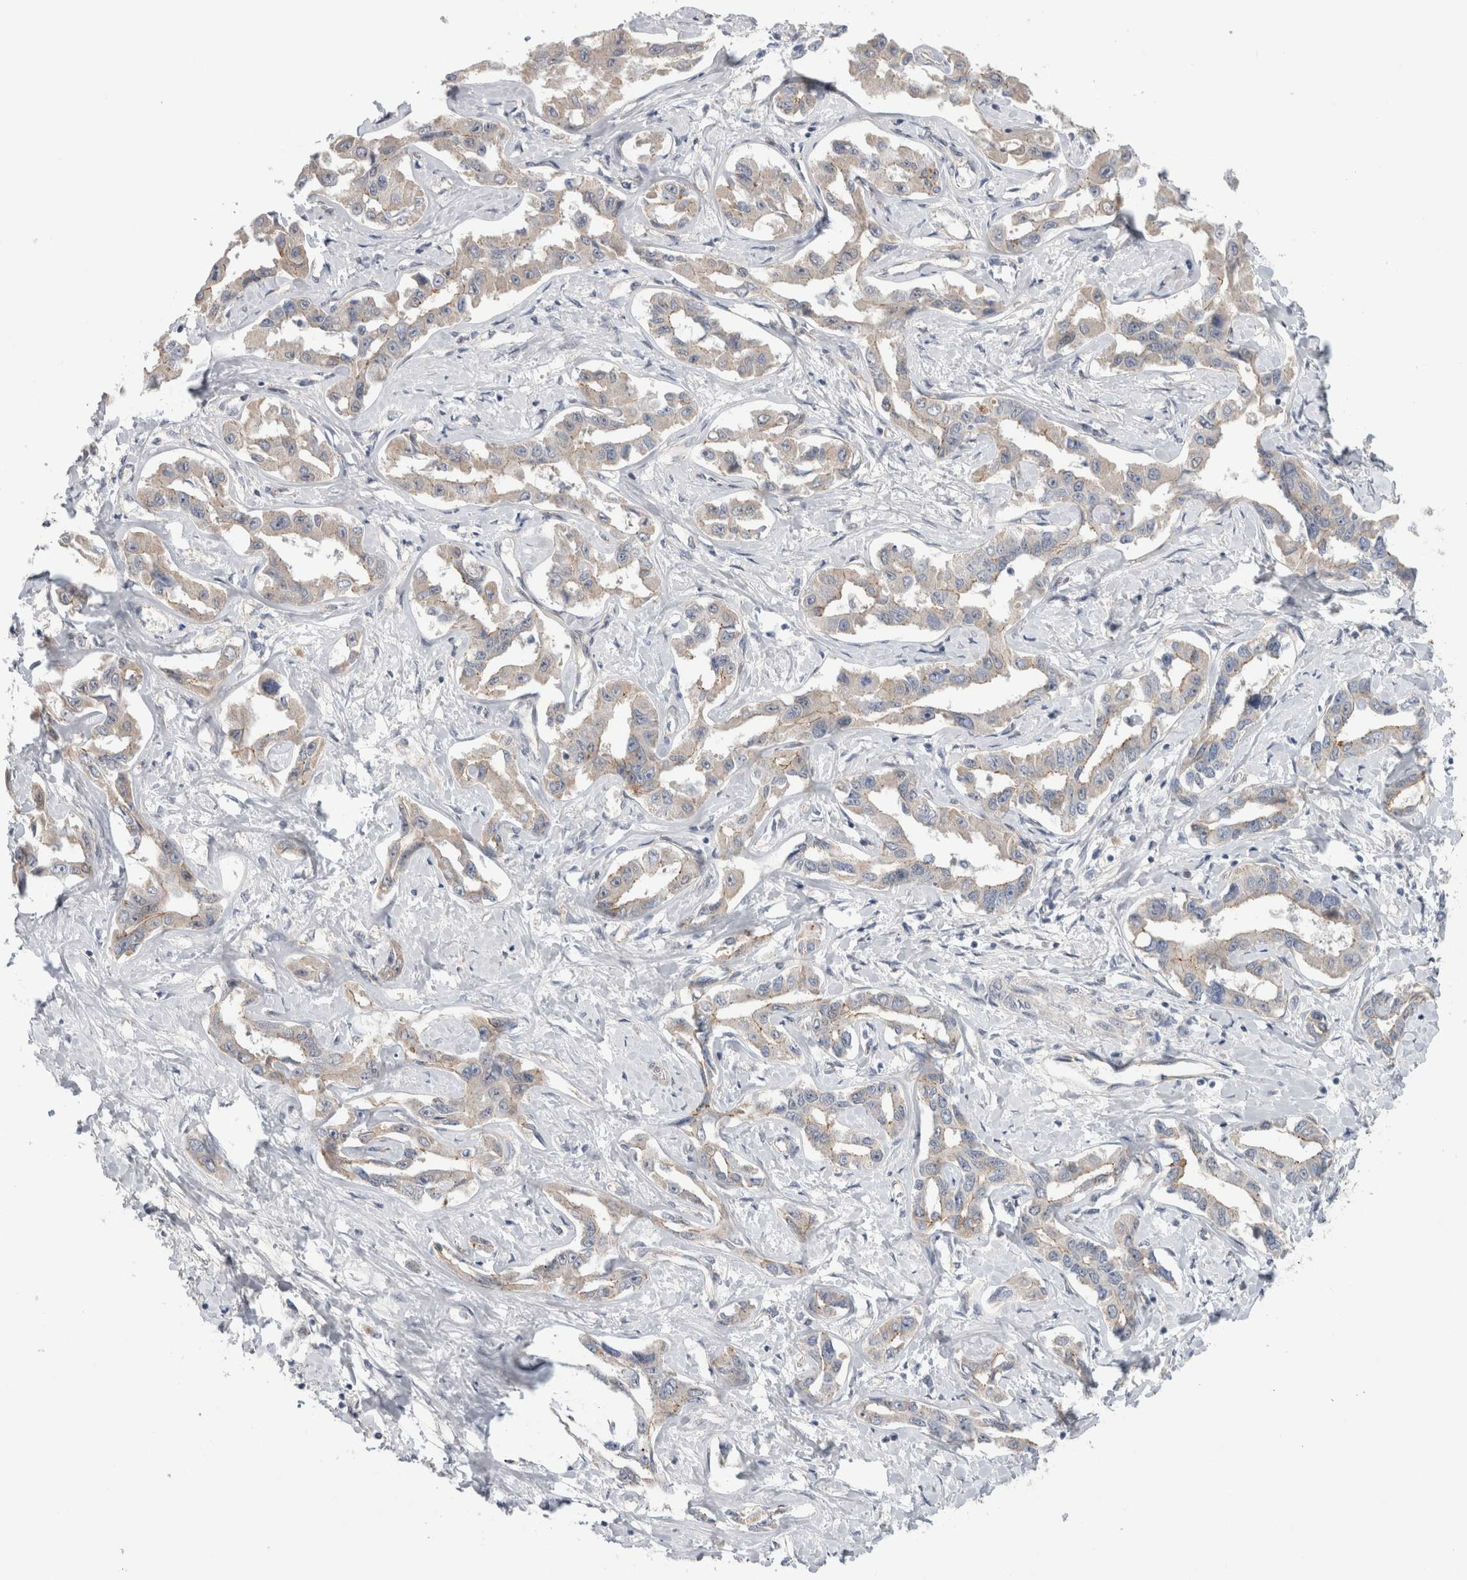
{"staining": {"intensity": "weak", "quantity": "<25%", "location": "cytoplasmic/membranous"}, "tissue": "liver cancer", "cell_type": "Tumor cells", "image_type": "cancer", "snomed": [{"axis": "morphology", "description": "Cholangiocarcinoma"}, {"axis": "topography", "description": "Liver"}], "caption": "IHC histopathology image of human liver cholangiocarcinoma stained for a protein (brown), which displays no expression in tumor cells.", "gene": "TAFA5", "patient": {"sex": "male", "age": 59}}